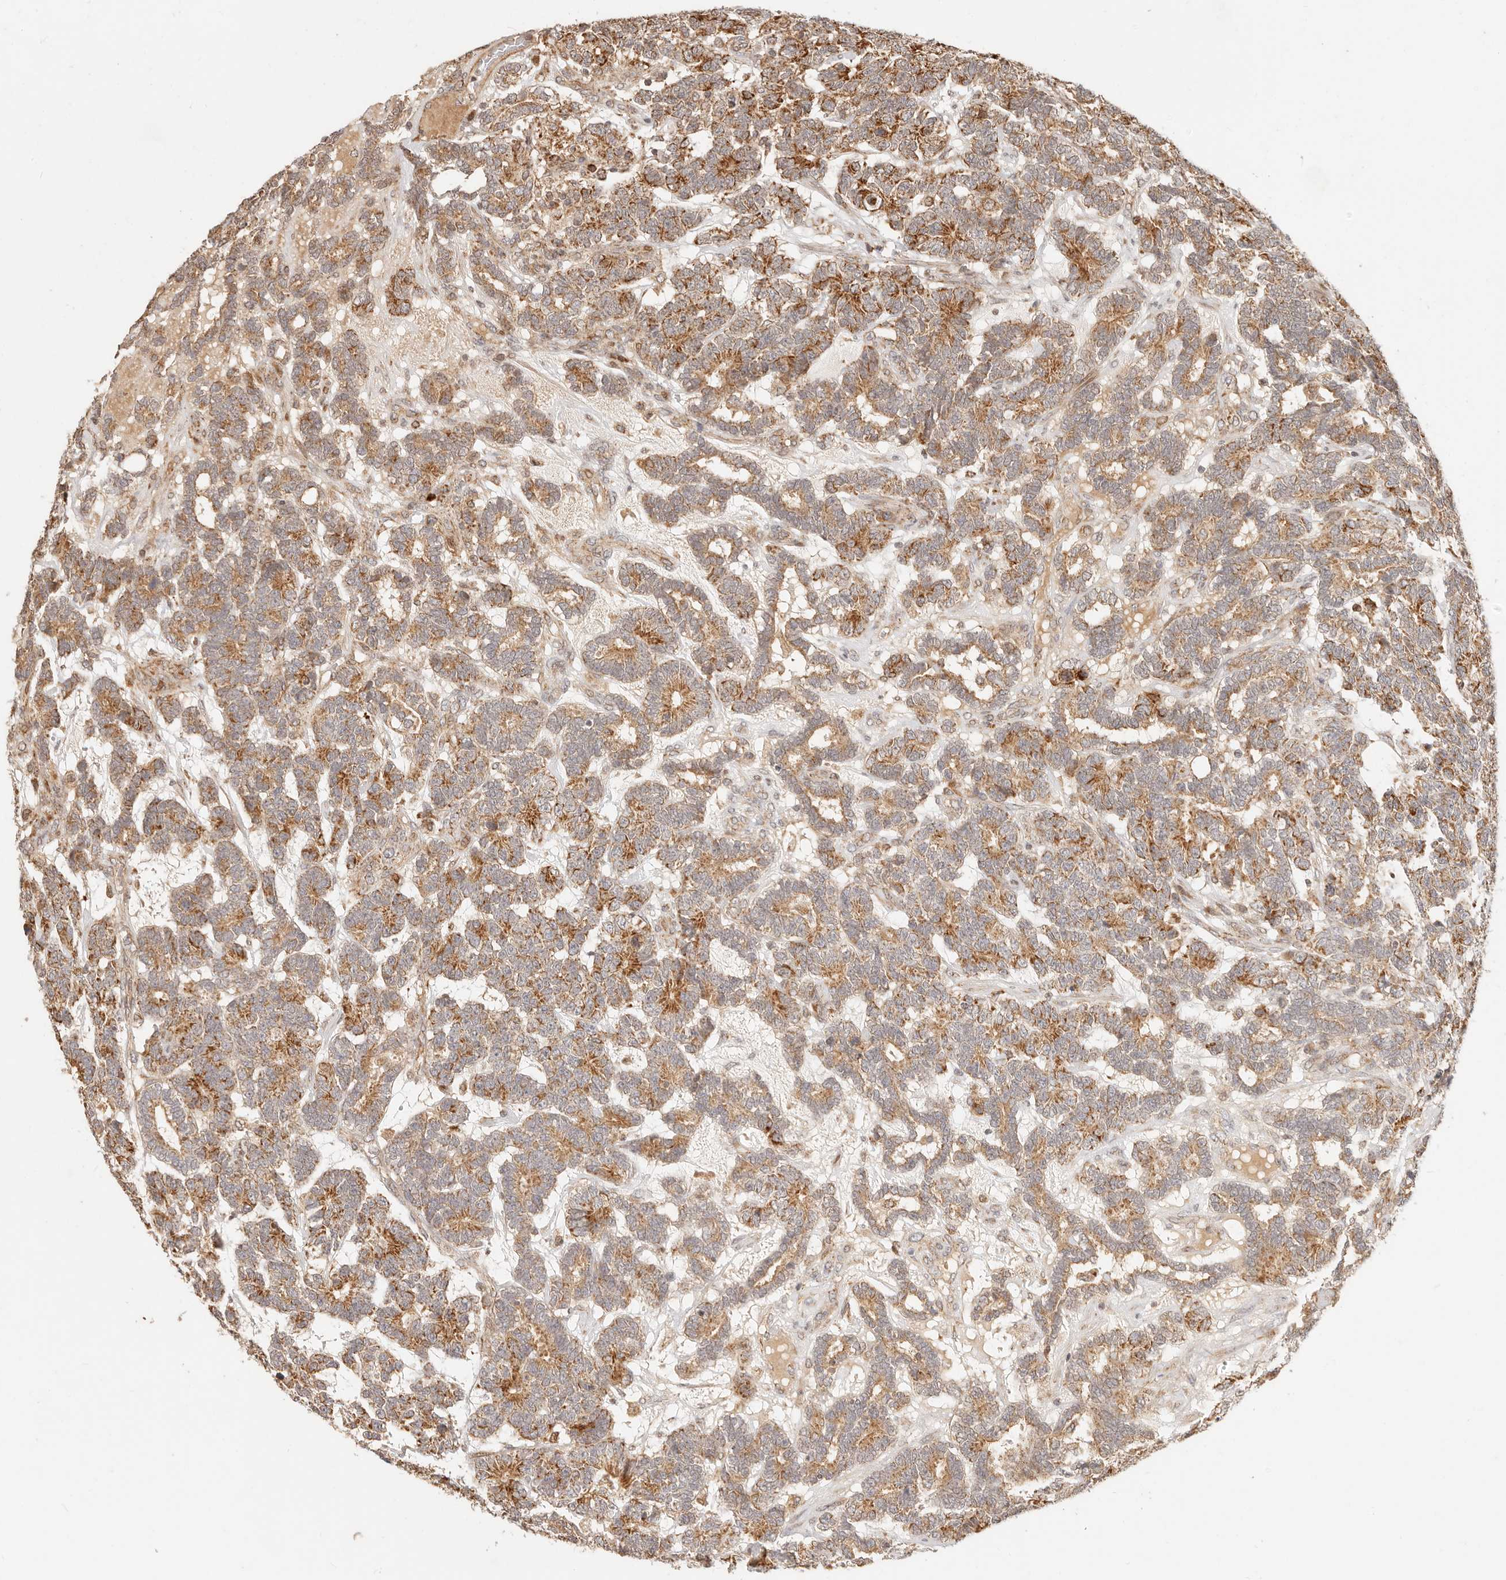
{"staining": {"intensity": "moderate", "quantity": ">75%", "location": "cytoplasmic/membranous"}, "tissue": "testis cancer", "cell_type": "Tumor cells", "image_type": "cancer", "snomed": [{"axis": "morphology", "description": "Carcinoma, Embryonal, NOS"}, {"axis": "topography", "description": "Testis"}], "caption": "Moderate cytoplasmic/membranous staining for a protein is seen in about >75% of tumor cells of testis cancer (embryonal carcinoma) using IHC.", "gene": "TIMM17A", "patient": {"sex": "male", "age": 26}}